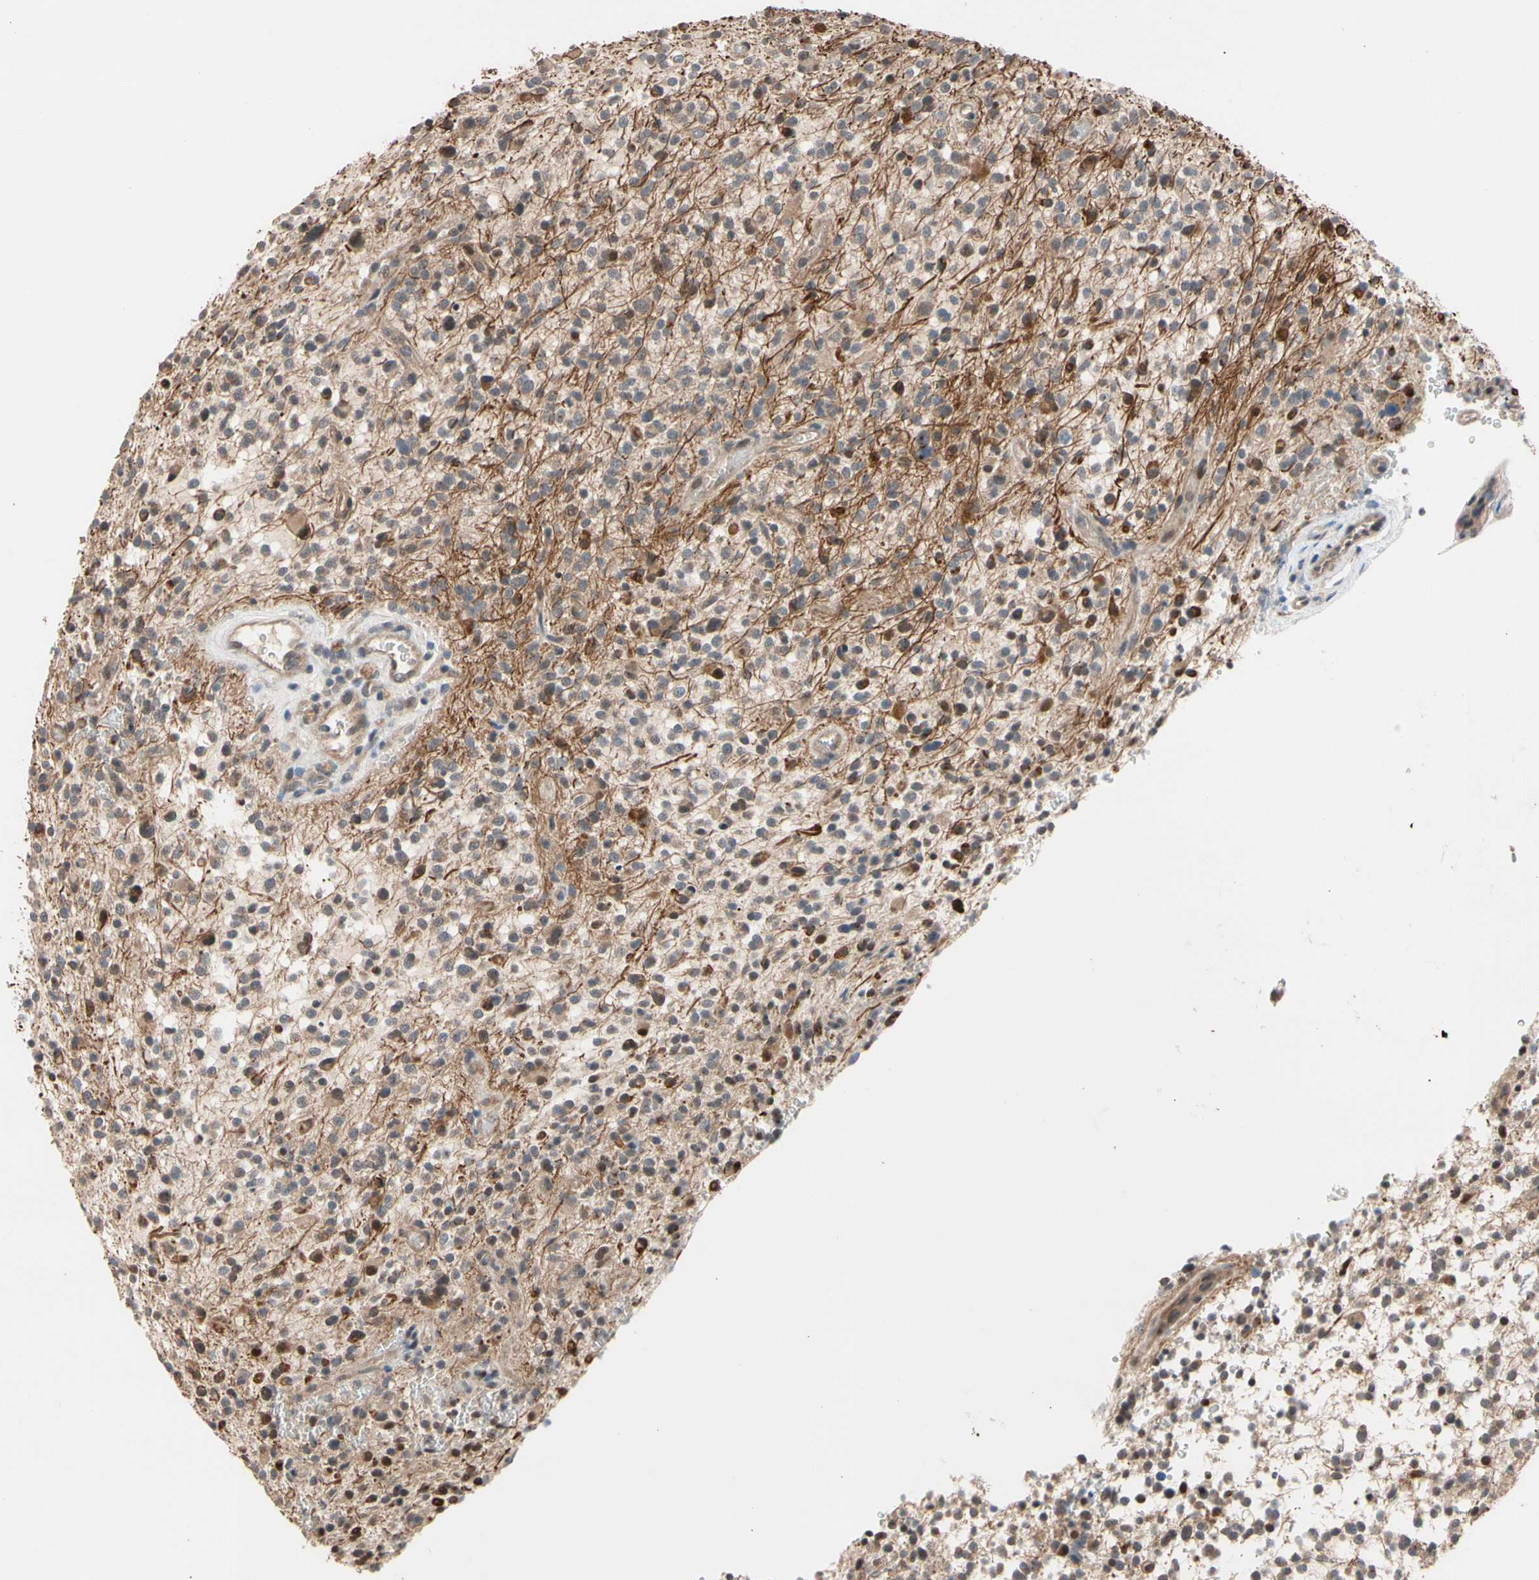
{"staining": {"intensity": "moderate", "quantity": "<25%", "location": "cytoplasmic/membranous"}, "tissue": "glioma", "cell_type": "Tumor cells", "image_type": "cancer", "snomed": [{"axis": "morphology", "description": "Glioma, malignant, High grade"}, {"axis": "topography", "description": "Brain"}], "caption": "Glioma was stained to show a protein in brown. There is low levels of moderate cytoplasmic/membranous positivity in about <25% of tumor cells.", "gene": "NGEF", "patient": {"sex": "male", "age": 48}}